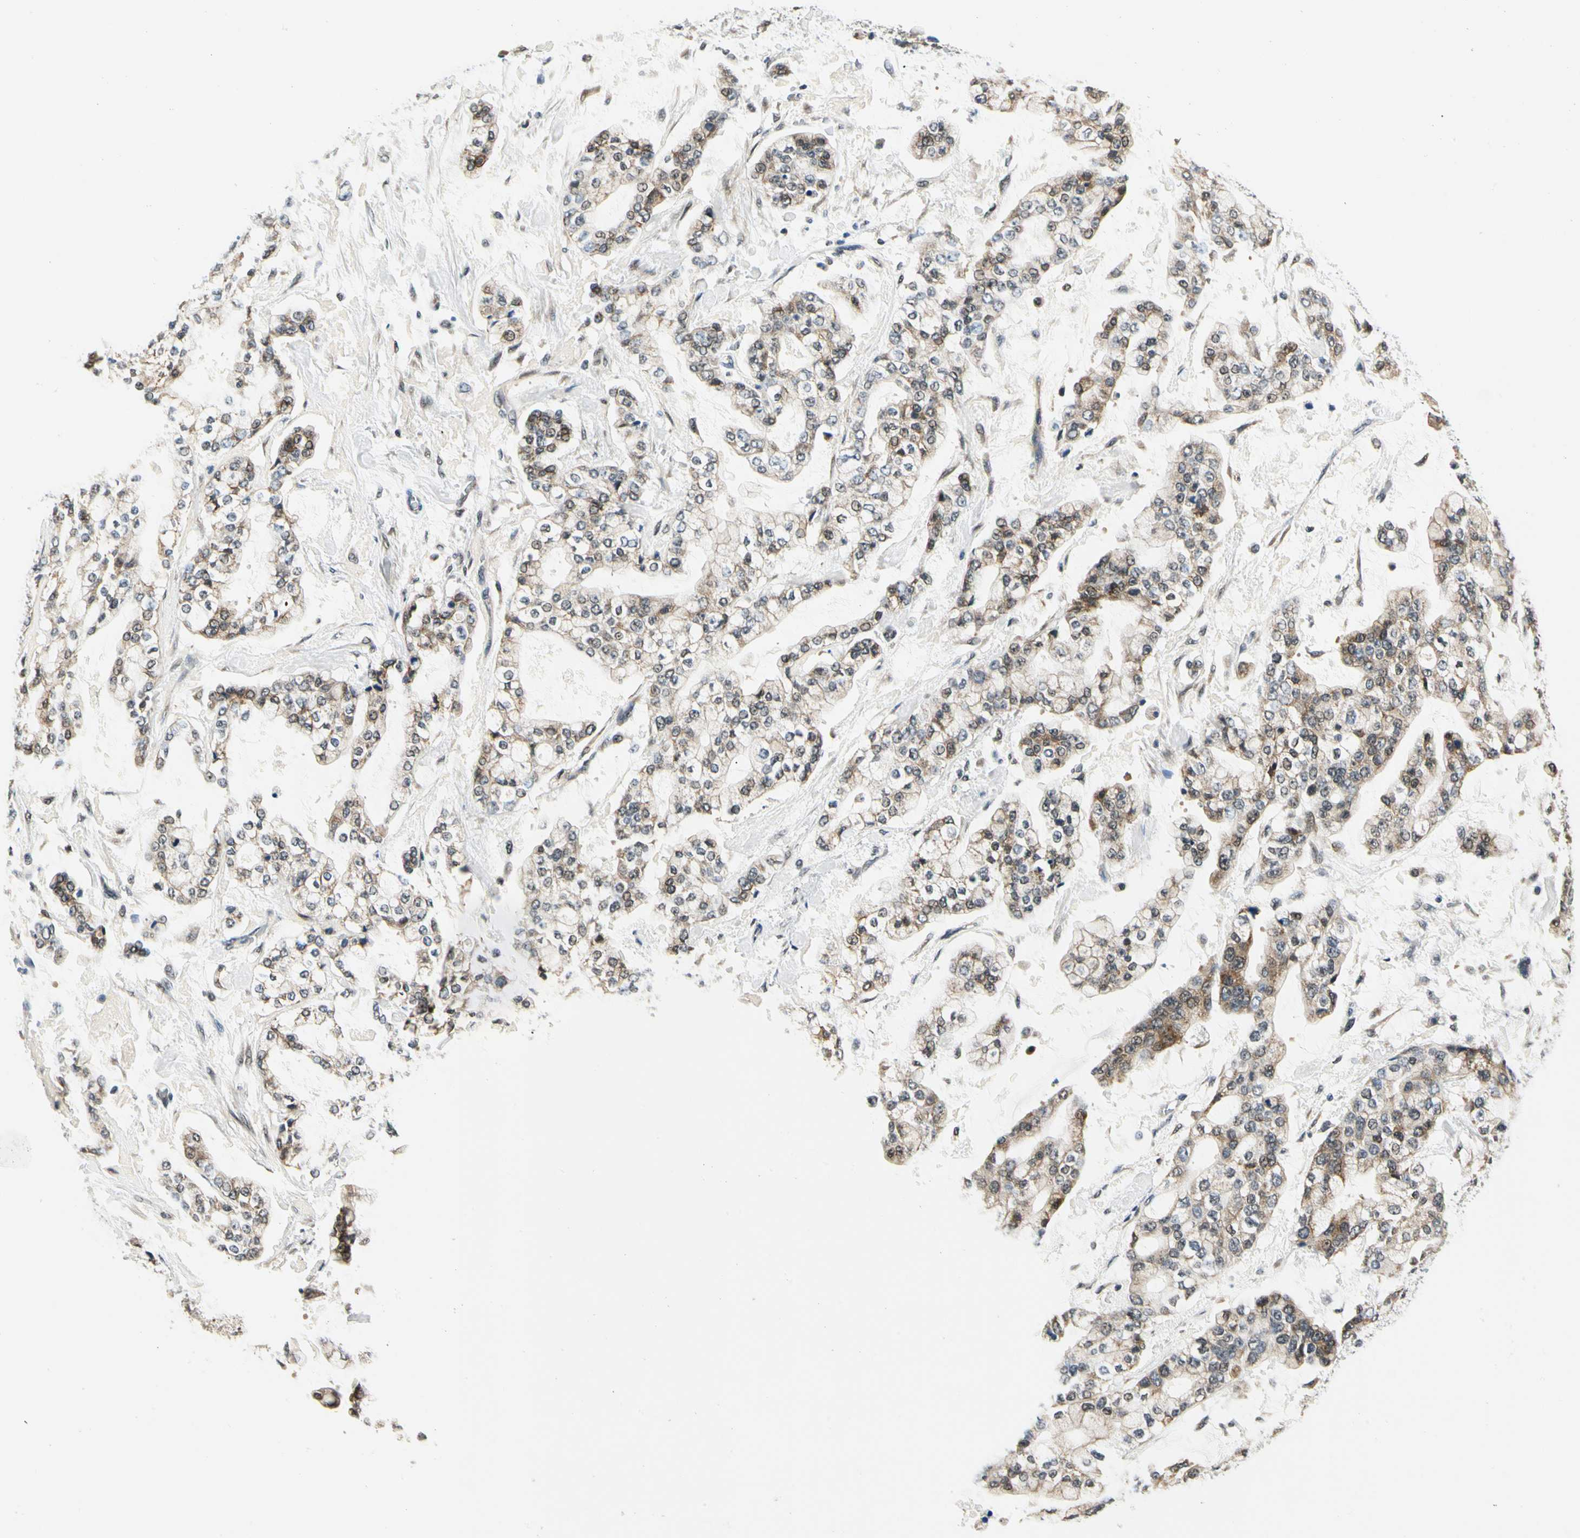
{"staining": {"intensity": "moderate", "quantity": ">75%", "location": "cytoplasmic/membranous"}, "tissue": "stomach cancer", "cell_type": "Tumor cells", "image_type": "cancer", "snomed": [{"axis": "morphology", "description": "Normal tissue, NOS"}, {"axis": "morphology", "description": "Adenocarcinoma, NOS"}, {"axis": "topography", "description": "Stomach, upper"}, {"axis": "topography", "description": "Stomach"}], "caption": "Protein expression analysis of human adenocarcinoma (stomach) reveals moderate cytoplasmic/membranous staining in approximately >75% of tumor cells.", "gene": "PDK2", "patient": {"sex": "male", "age": 76}}